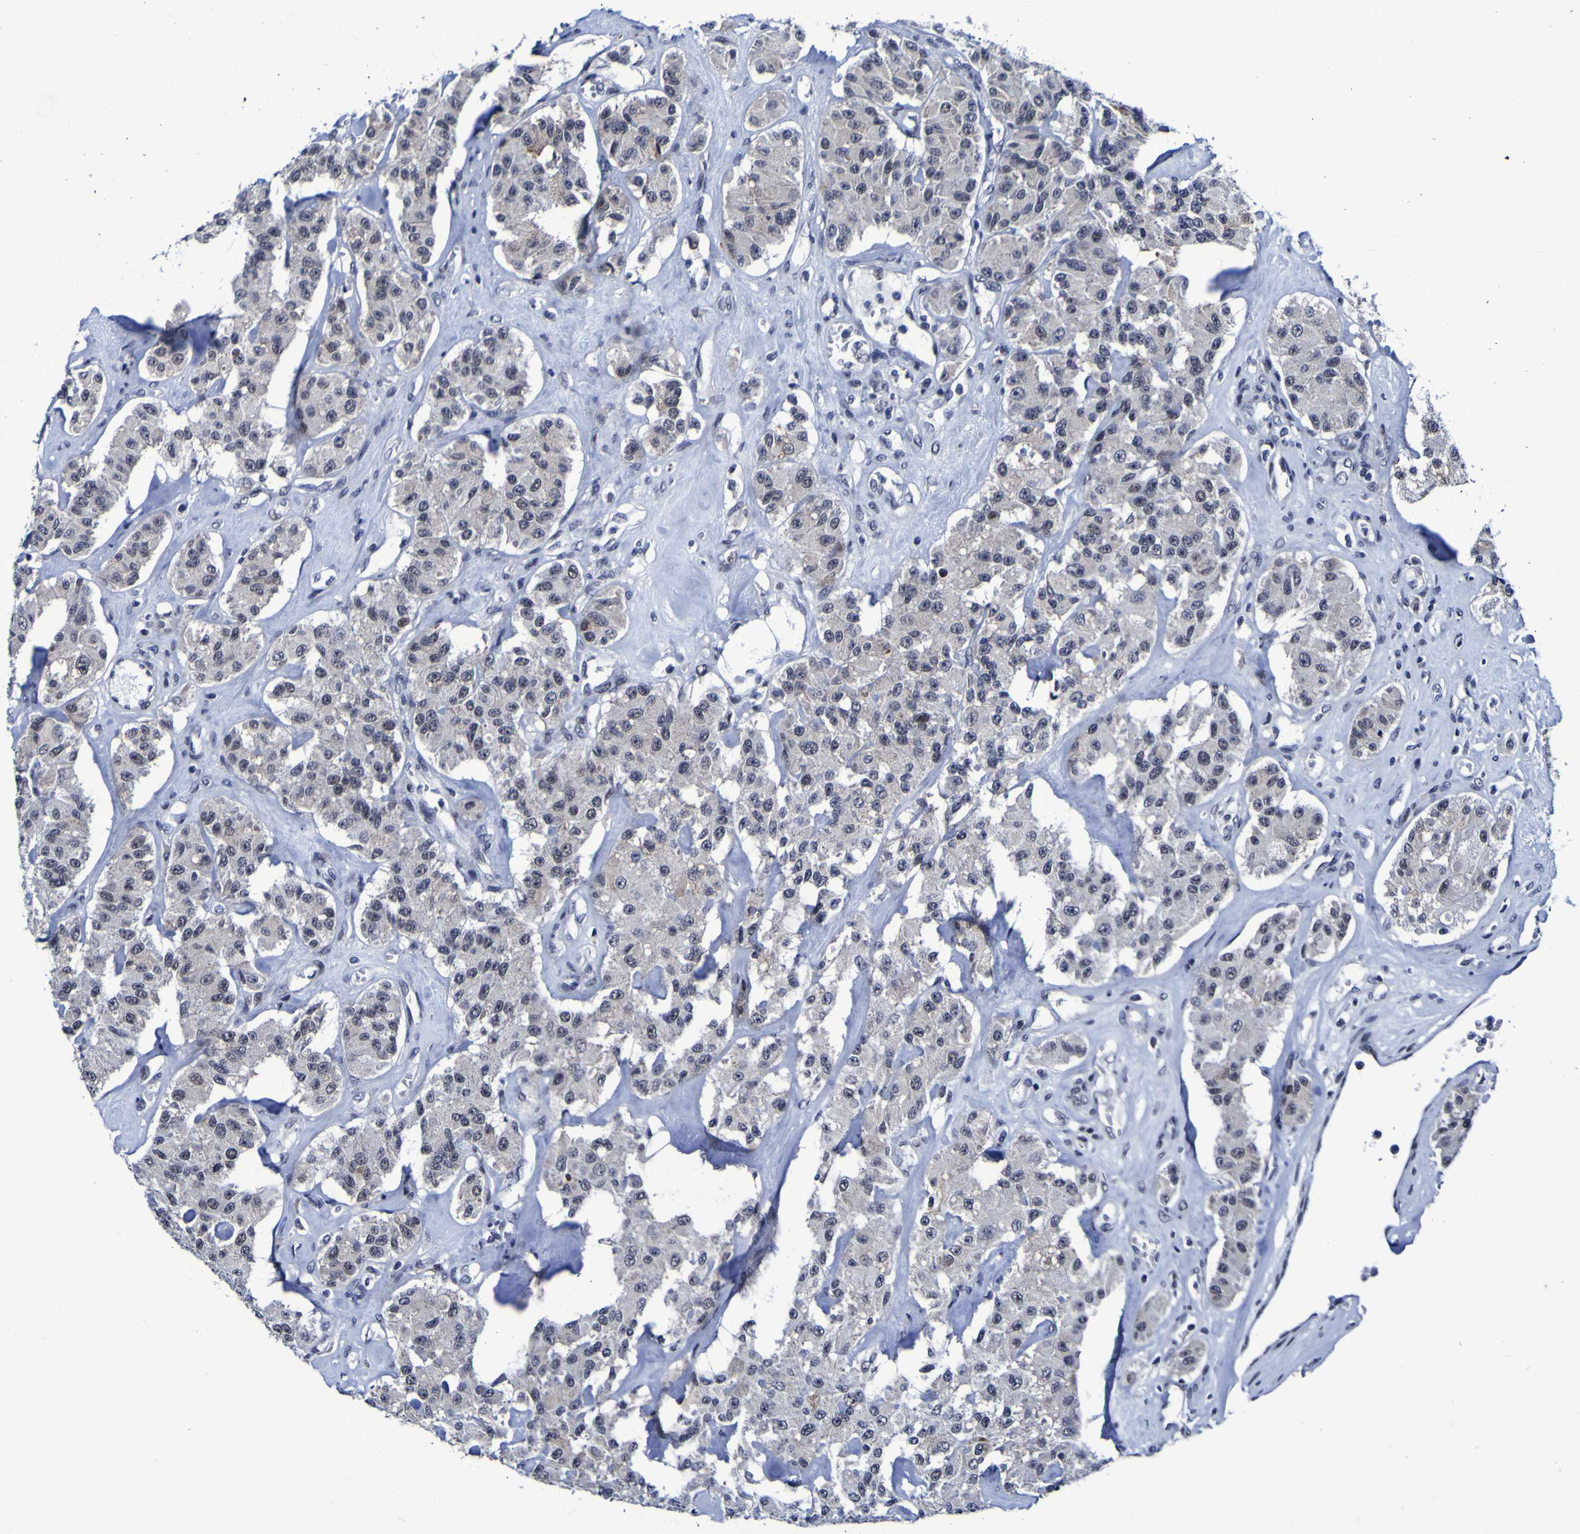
{"staining": {"intensity": "weak", "quantity": ">75%", "location": "cytoplasmic/membranous,nuclear"}, "tissue": "carcinoid", "cell_type": "Tumor cells", "image_type": "cancer", "snomed": [{"axis": "morphology", "description": "Carcinoid, malignant, NOS"}, {"axis": "topography", "description": "Pancreas"}], "caption": "Immunohistochemistry photomicrograph of neoplastic tissue: human carcinoid (malignant) stained using immunohistochemistry exhibits low levels of weak protein expression localized specifically in the cytoplasmic/membranous and nuclear of tumor cells, appearing as a cytoplasmic/membranous and nuclear brown color.", "gene": "MBD3", "patient": {"sex": "male", "age": 41}}